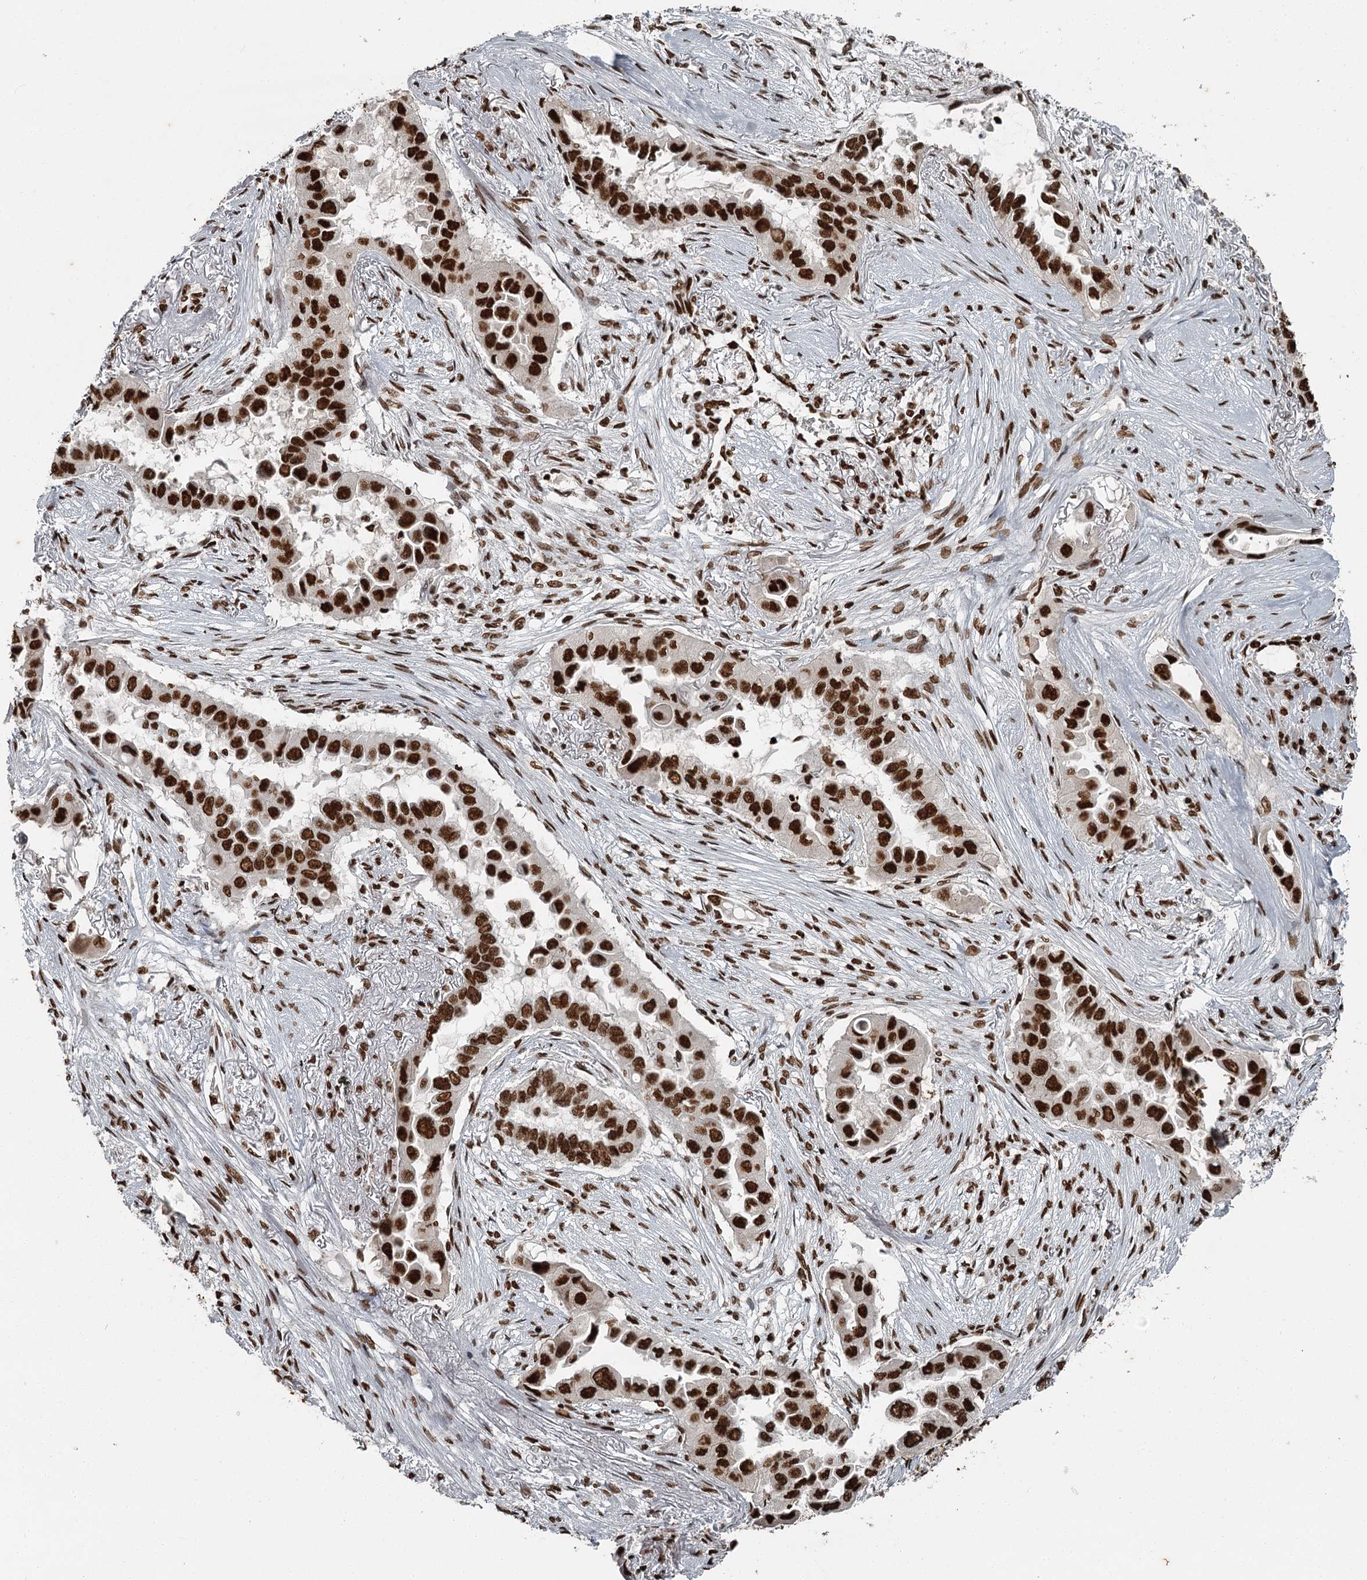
{"staining": {"intensity": "strong", "quantity": ">75%", "location": "nuclear"}, "tissue": "lung cancer", "cell_type": "Tumor cells", "image_type": "cancer", "snomed": [{"axis": "morphology", "description": "Adenocarcinoma, NOS"}, {"axis": "topography", "description": "Lung"}], "caption": "Immunohistochemistry histopathology image of lung cancer (adenocarcinoma) stained for a protein (brown), which shows high levels of strong nuclear expression in about >75% of tumor cells.", "gene": "RBBP7", "patient": {"sex": "female", "age": 76}}